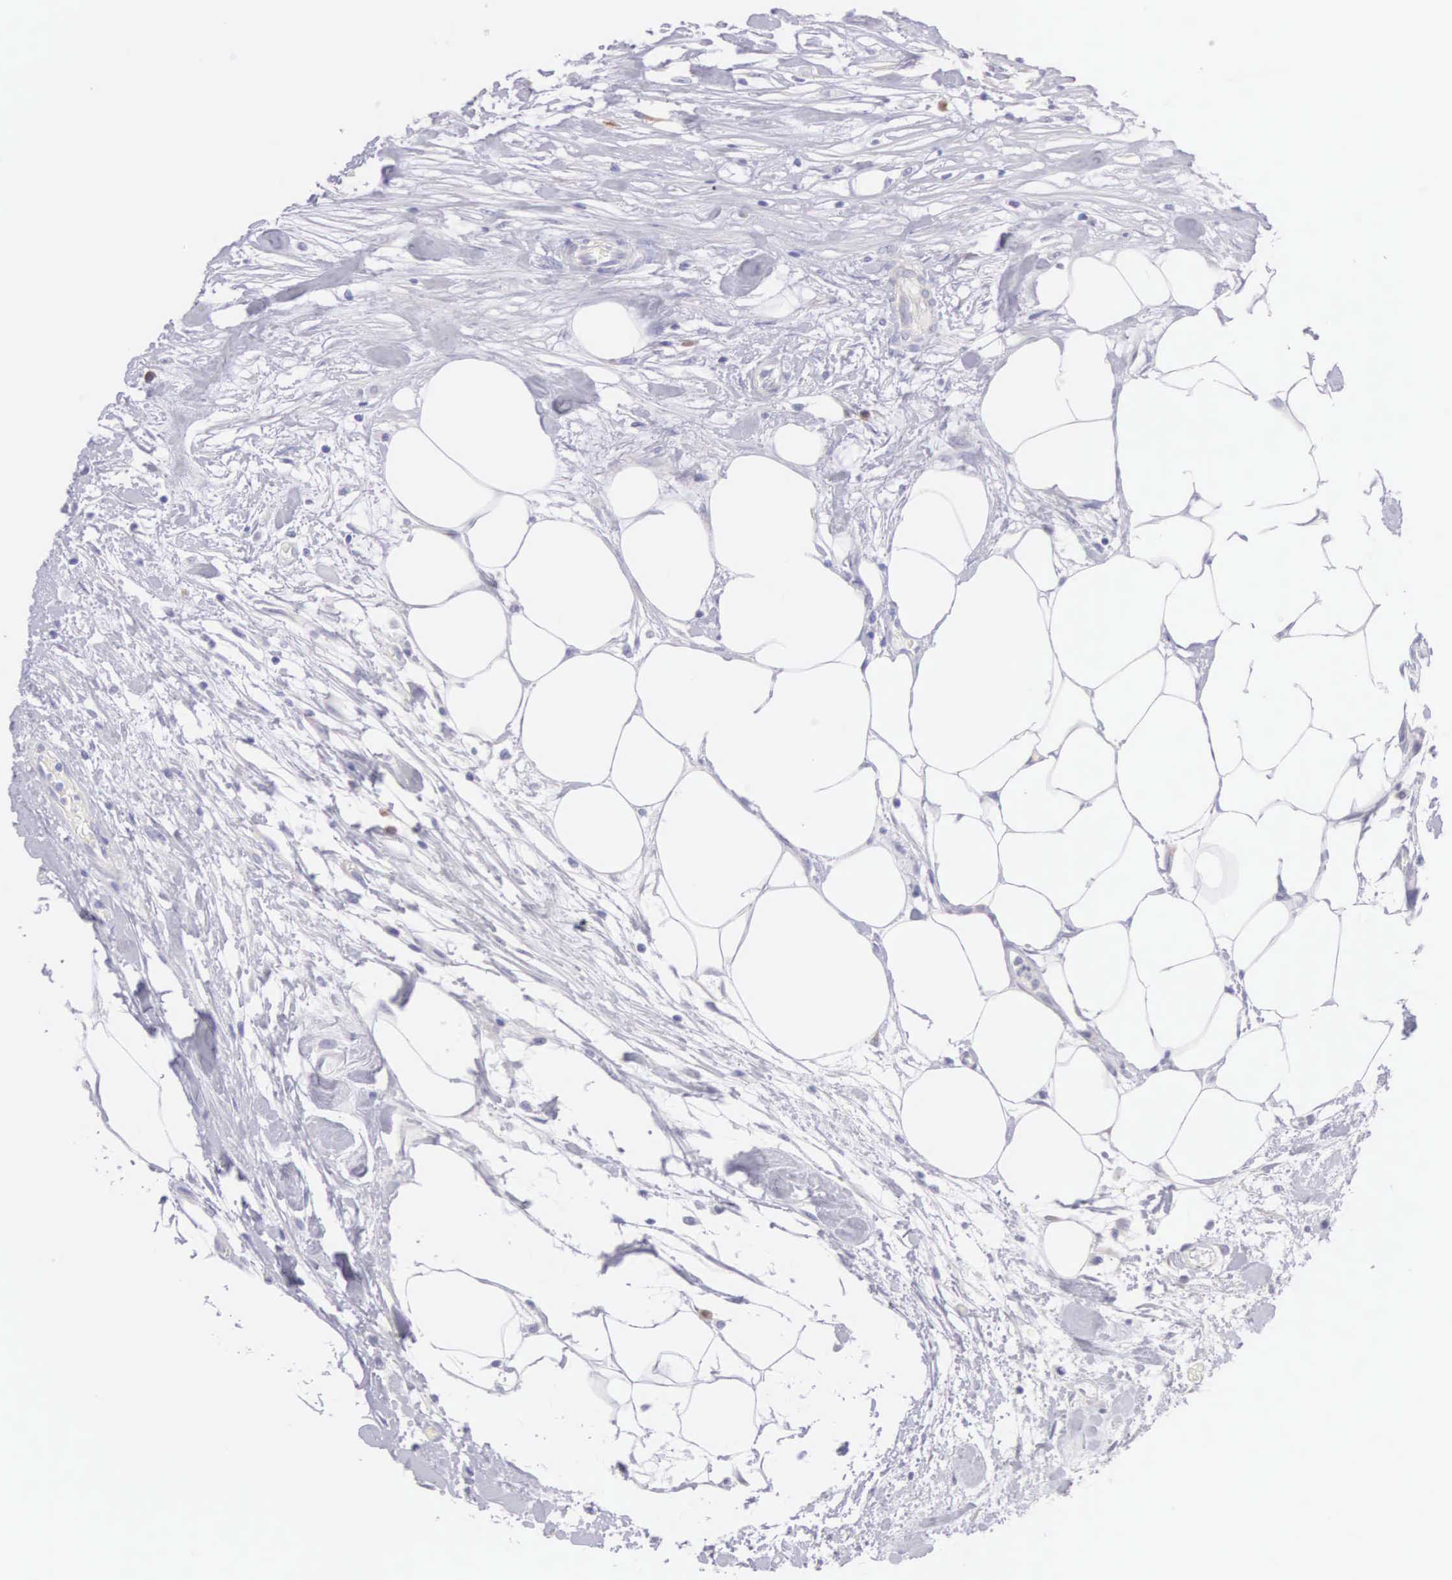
{"staining": {"intensity": "negative", "quantity": "none", "location": "none"}, "tissue": "colorectal cancer", "cell_type": "Tumor cells", "image_type": "cancer", "snomed": [{"axis": "morphology", "description": "Adenocarcinoma, NOS"}, {"axis": "topography", "description": "Rectum"}], "caption": "The immunohistochemistry (IHC) histopathology image has no significant staining in tumor cells of colorectal cancer tissue.", "gene": "ARFGAP3", "patient": {"sex": "female", "age": 57}}